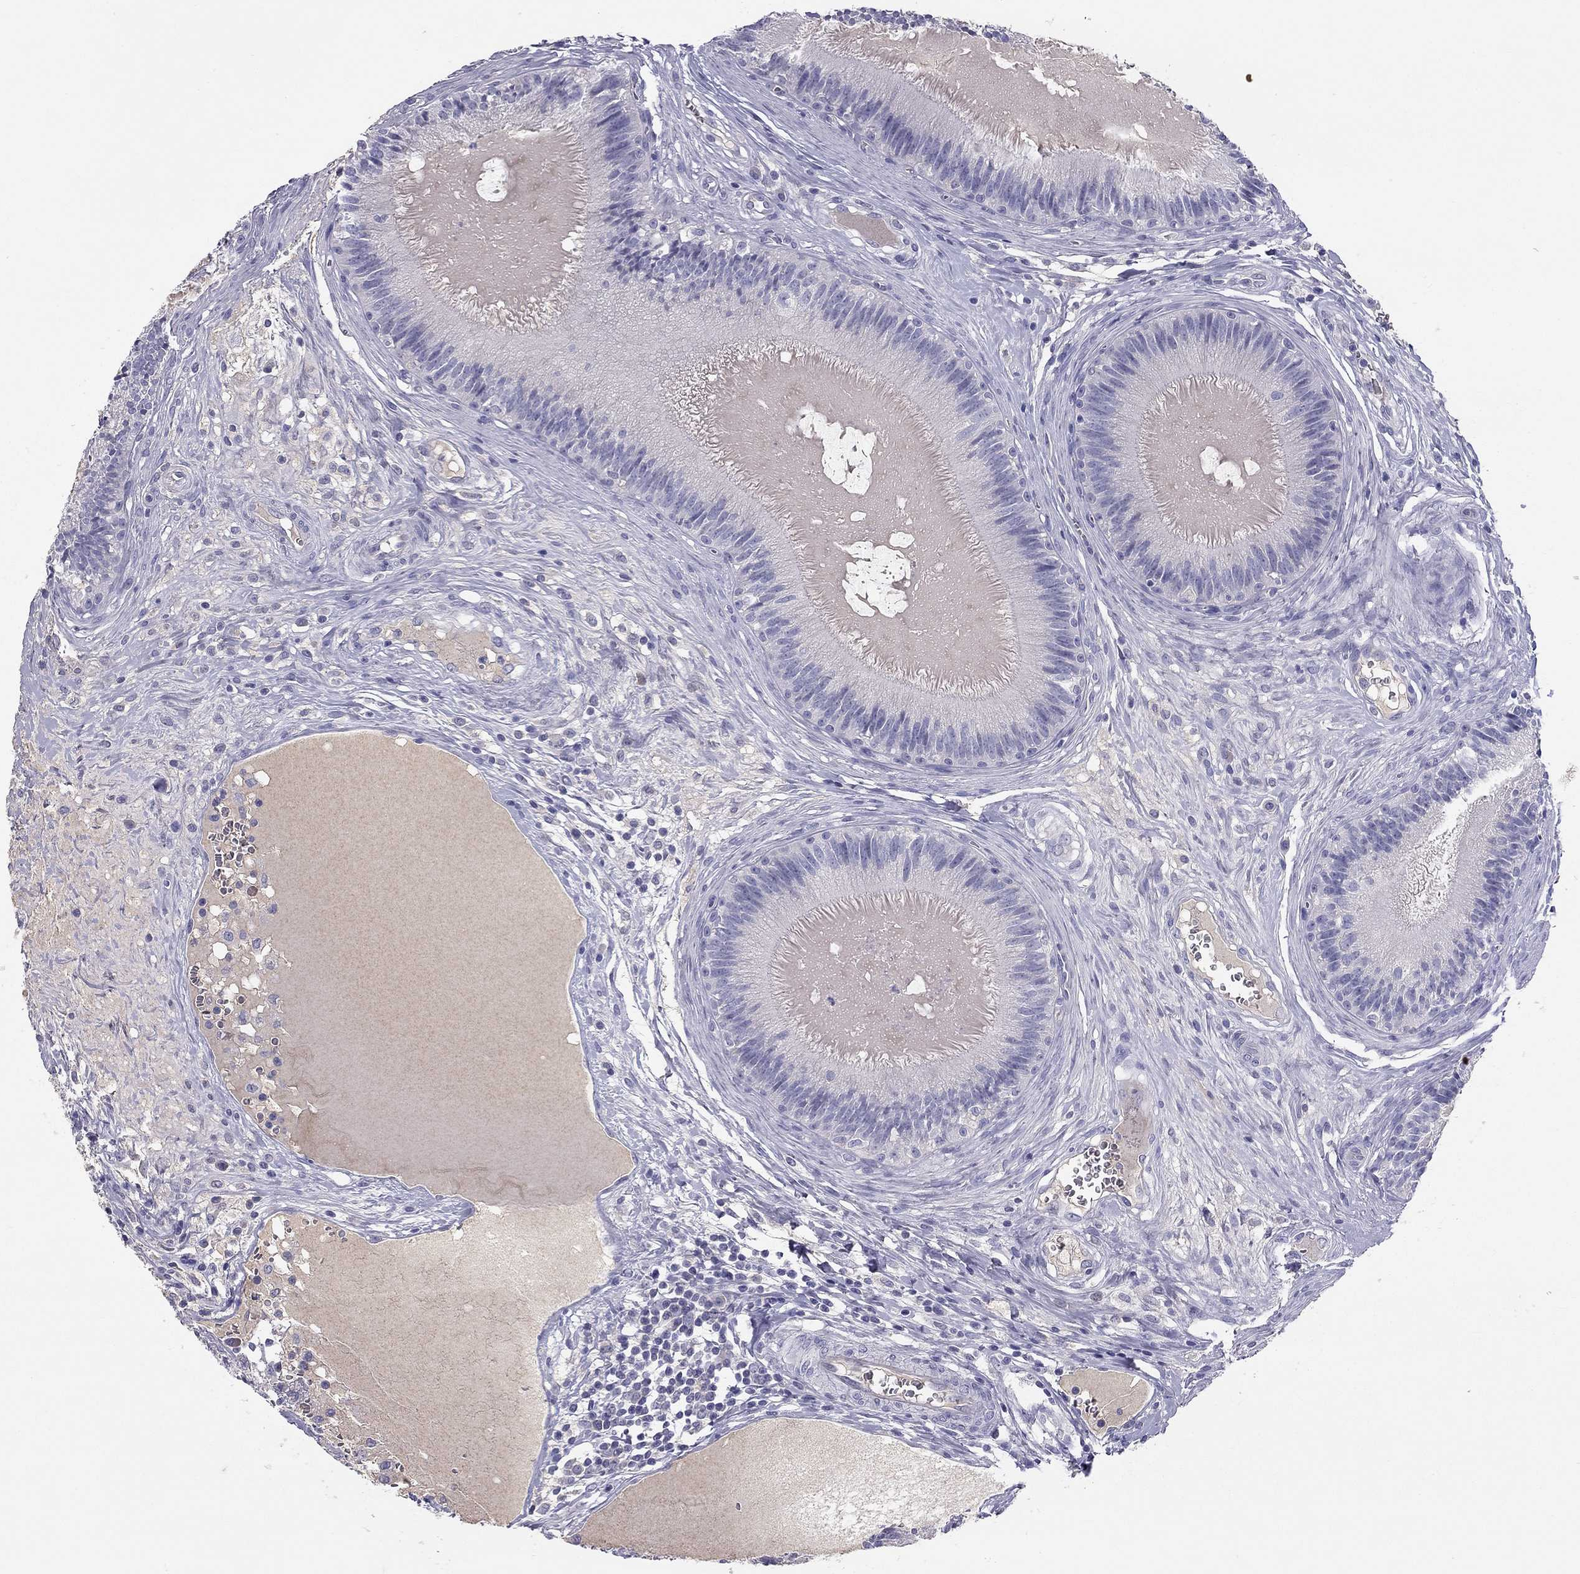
{"staining": {"intensity": "negative", "quantity": "none", "location": "none"}, "tissue": "epididymis", "cell_type": "Glandular cells", "image_type": "normal", "snomed": [{"axis": "morphology", "description": "Normal tissue, NOS"}, {"axis": "topography", "description": "Epididymis"}], "caption": "Immunohistochemistry (IHC) of normal epididymis shows no staining in glandular cells.", "gene": "RHCE", "patient": {"sex": "male", "age": 27}}